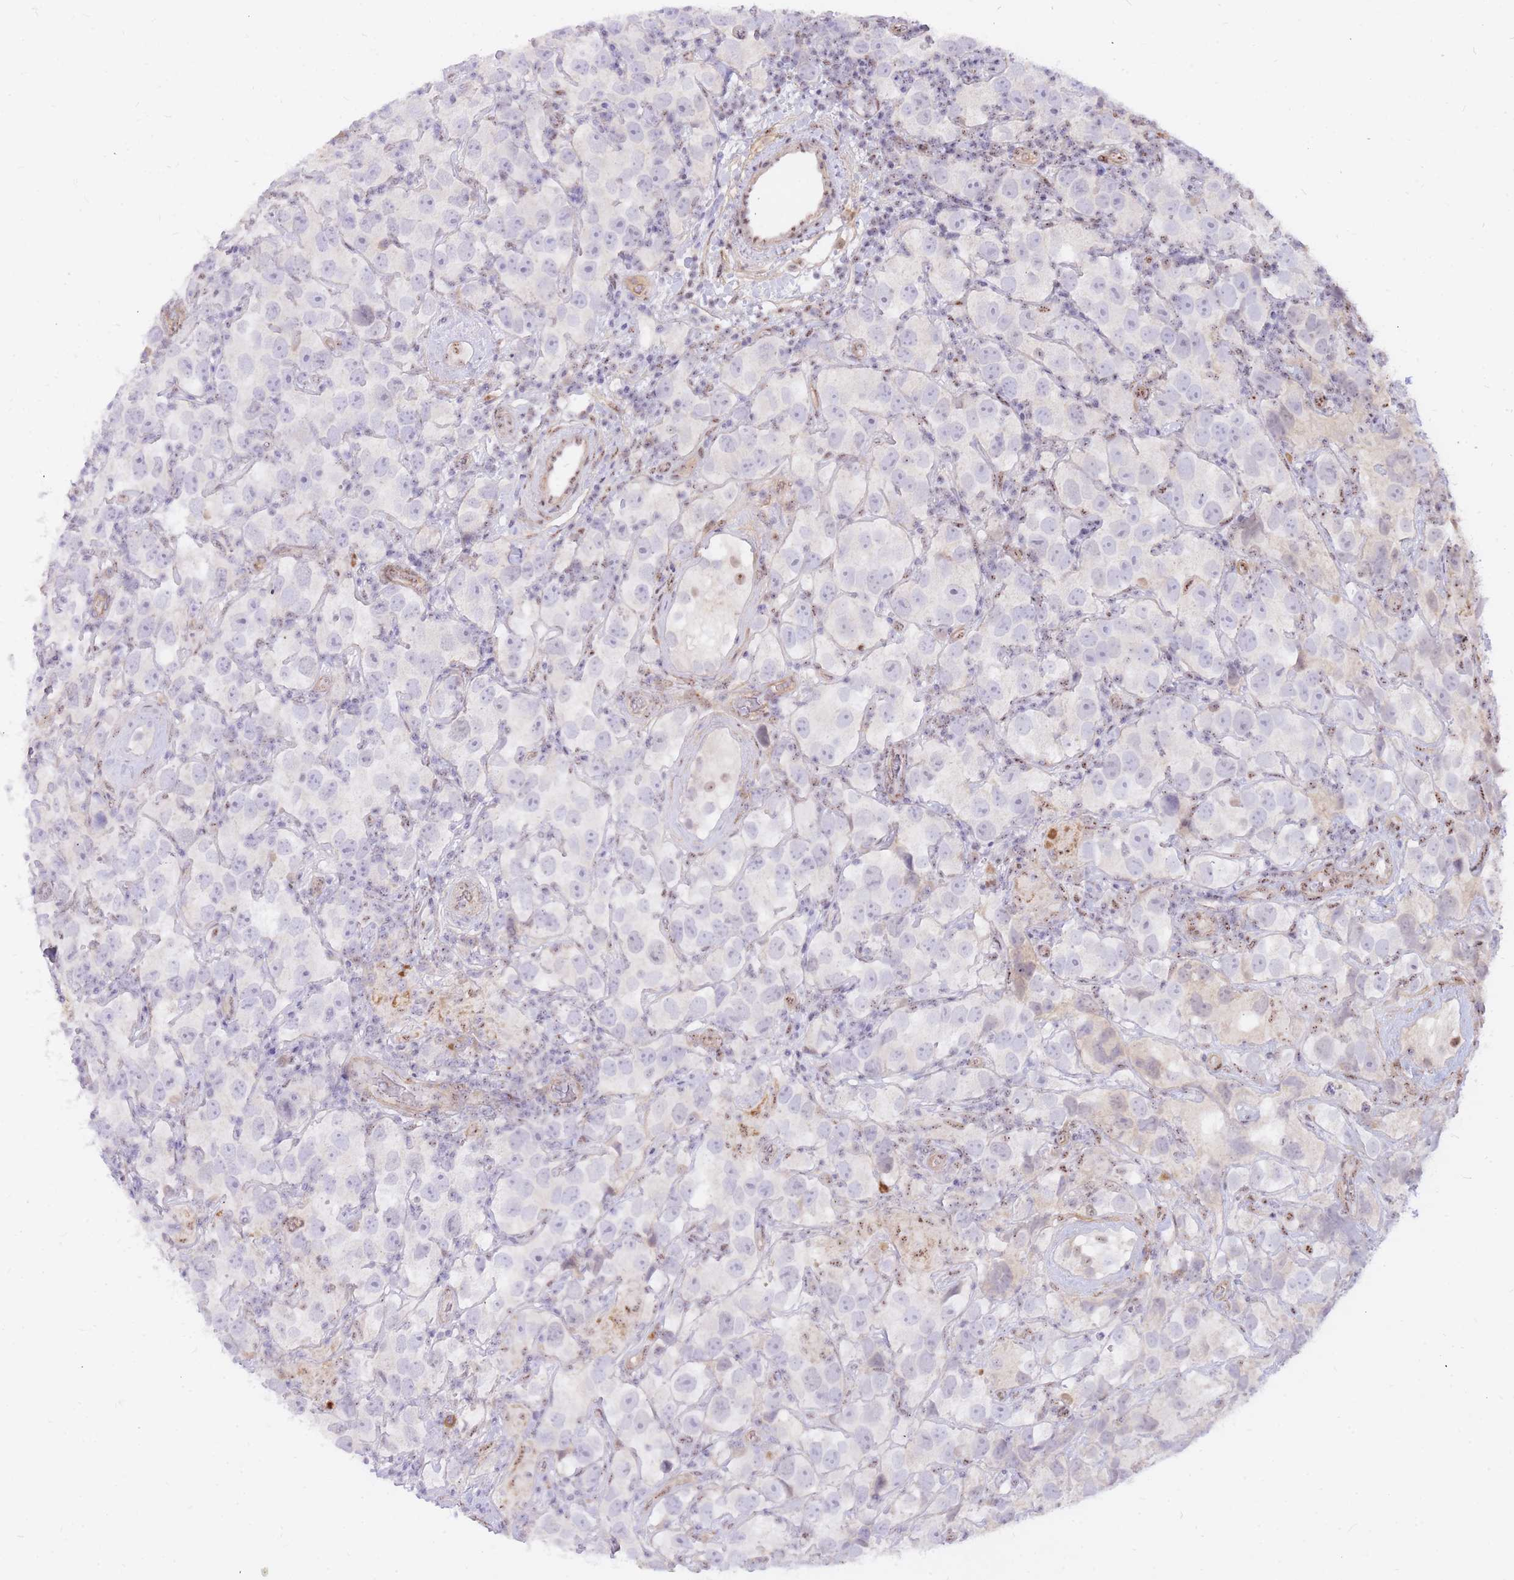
{"staining": {"intensity": "negative", "quantity": "none", "location": "none"}, "tissue": "testis cancer", "cell_type": "Tumor cells", "image_type": "cancer", "snomed": [{"axis": "morphology", "description": "Seminoma, NOS"}, {"axis": "topography", "description": "Testis"}], "caption": "Seminoma (testis) was stained to show a protein in brown. There is no significant positivity in tumor cells.", "gene": "TLE2", "patient": {"sex": "male", "age": 26}}